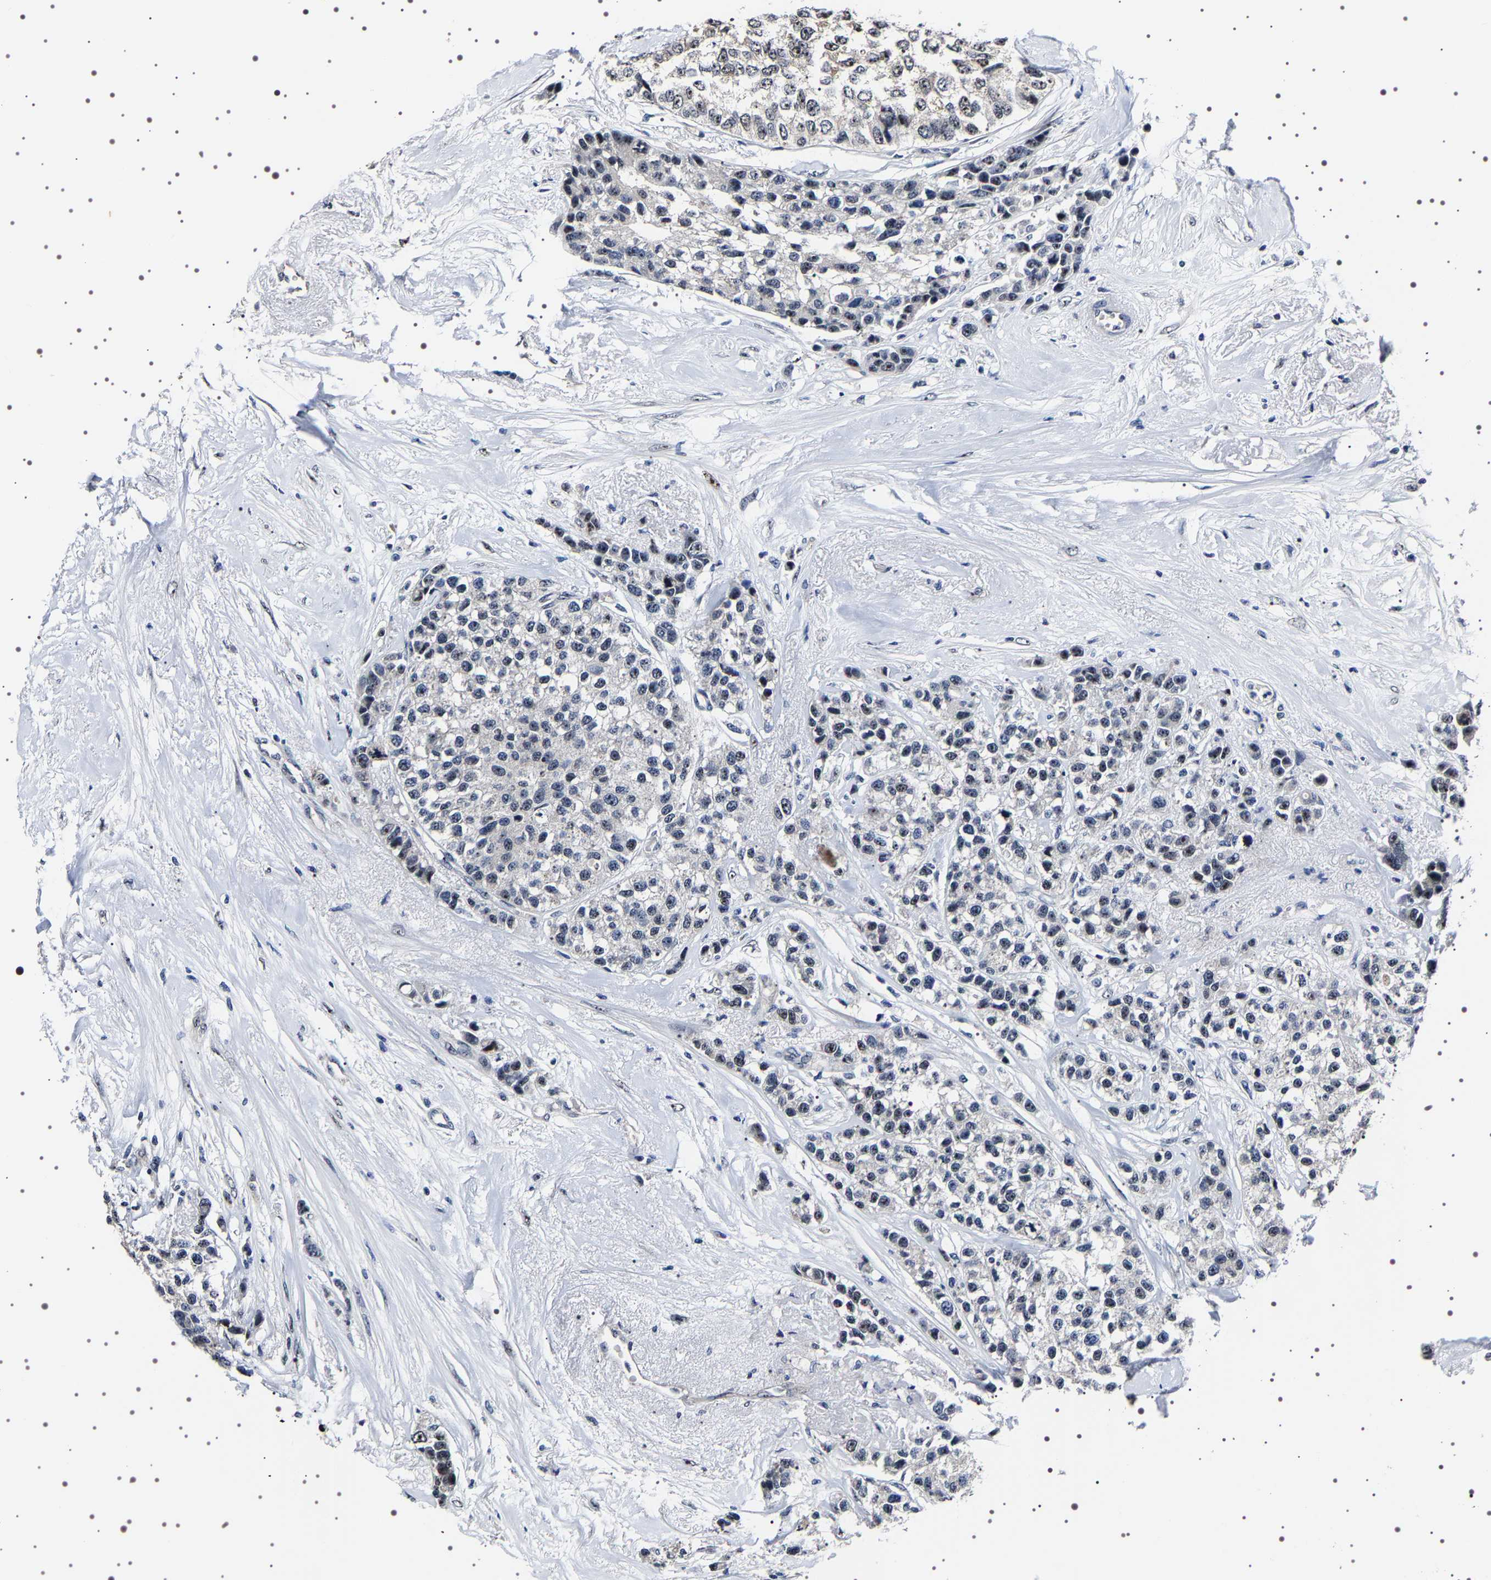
{"staining": {"intensity": "weak", "quantity": "<25%", "location": "nuclear"}, "tissue": "breast cancer", "cell_type": "Tumor cells", "image_type": "cancer", "snomed": [{"axis": "morphology", "description": "Duct carcinoma"}, {"axis": "topography", "description": "Breast"}], "caption": "Tumor cells show no significant expression in breast intraductal carcinoma.", "gene": "GNL3", "patient": {"sex": "female", "age": 51}}